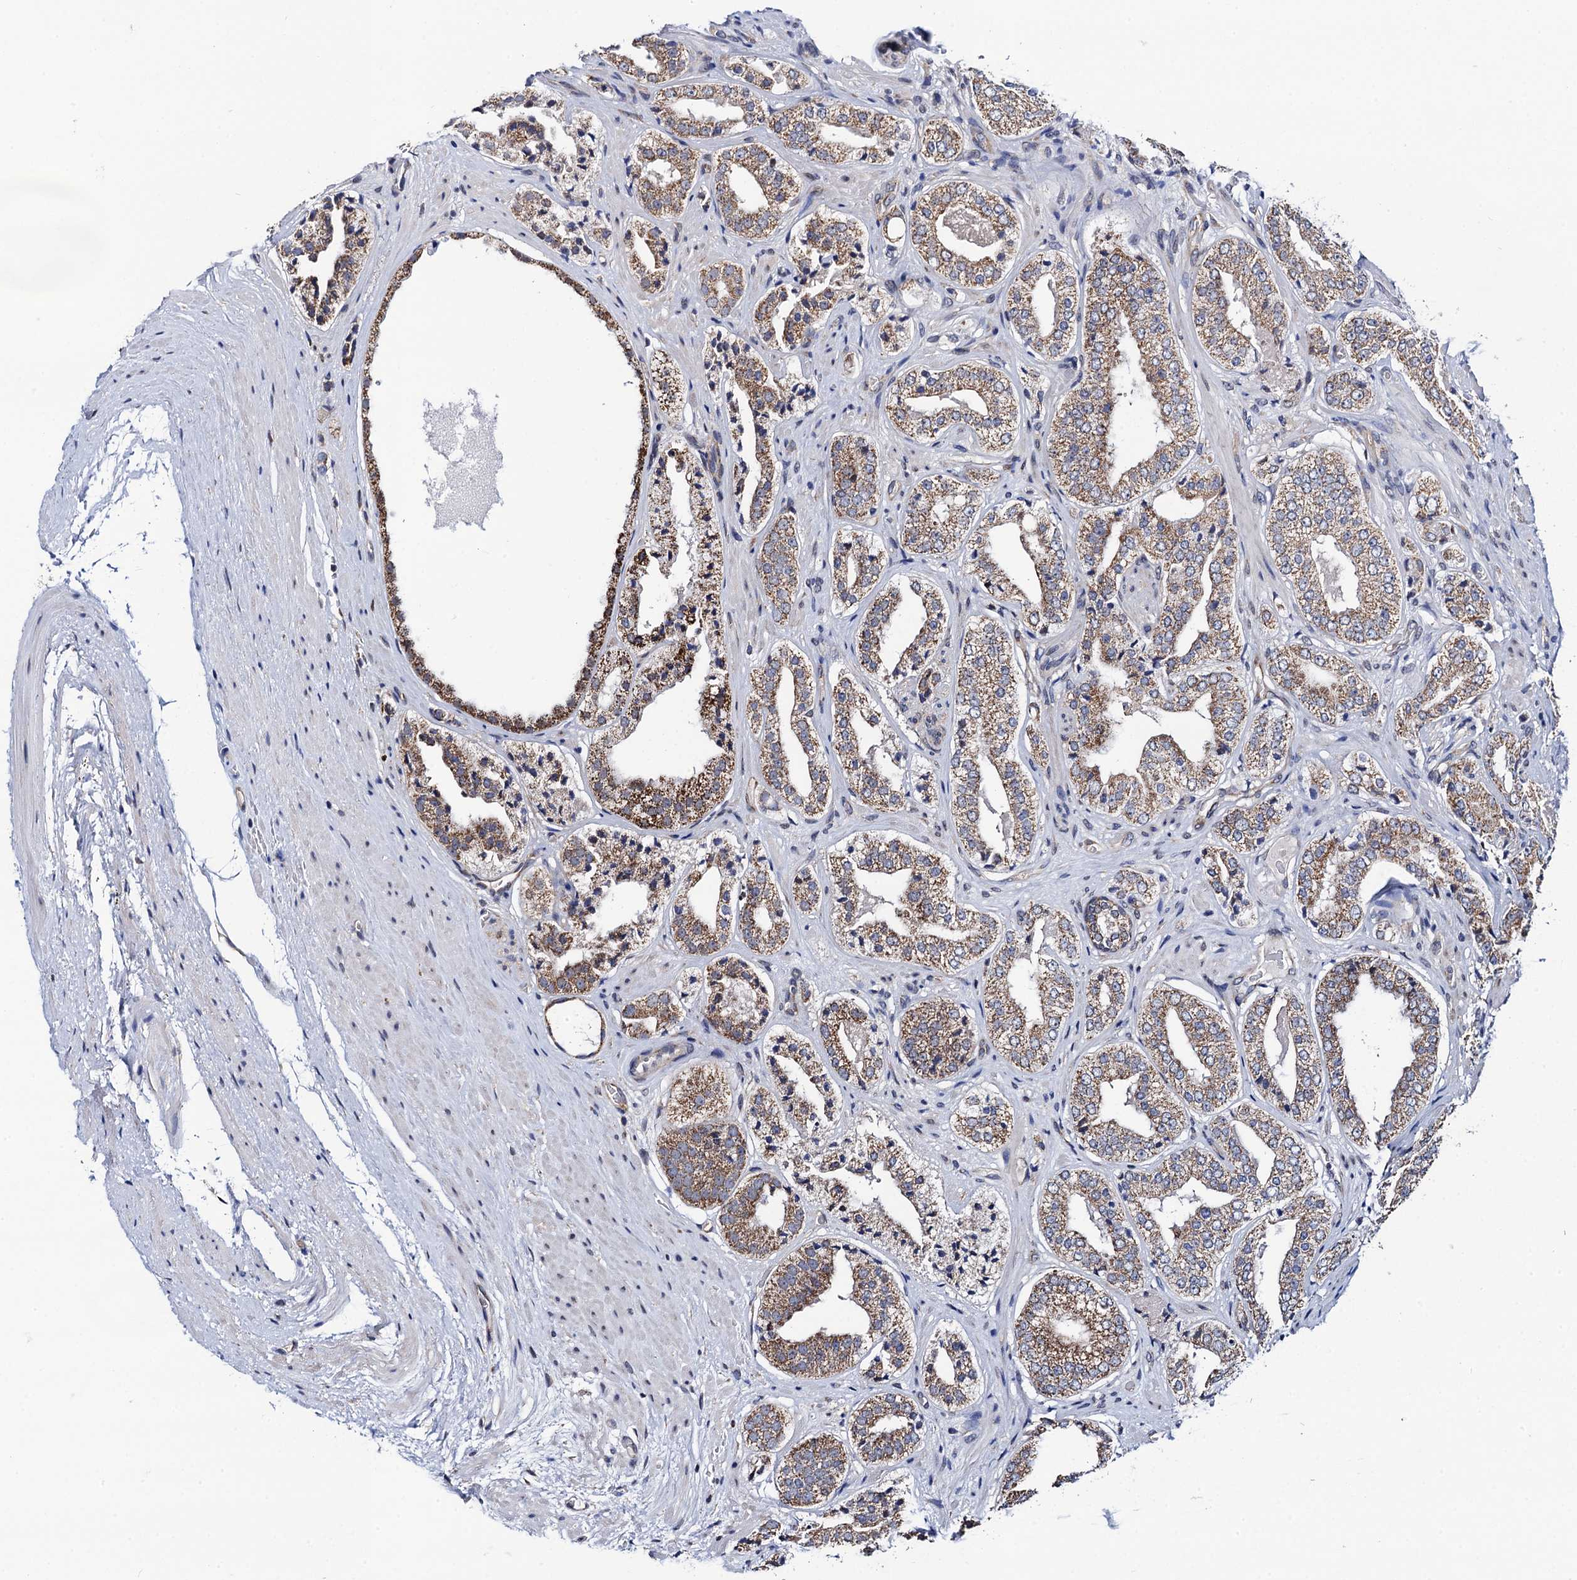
{"staining": {"intensity": "moderate", "quantity": ">75%", "location": "cytoplasmic/membranous"}, "tissue": "prostate cancer", "cell_type": "Tumor cells", "image_type": "cancer", "snomed": [{"axis": "morphology", "description": "Adenocarcinoma, High grade"}, {"axis": "topography", "description": "Prostate"}], "caption": "Brown immunohistochemical staining in human prostate high-grade adenocarcinoma displays moderate cytoplasmic/membranous staining in approximately >75% of tumor cells.", "gene": "PTCD3", "patient": {"sex": "male", "age": 71}}